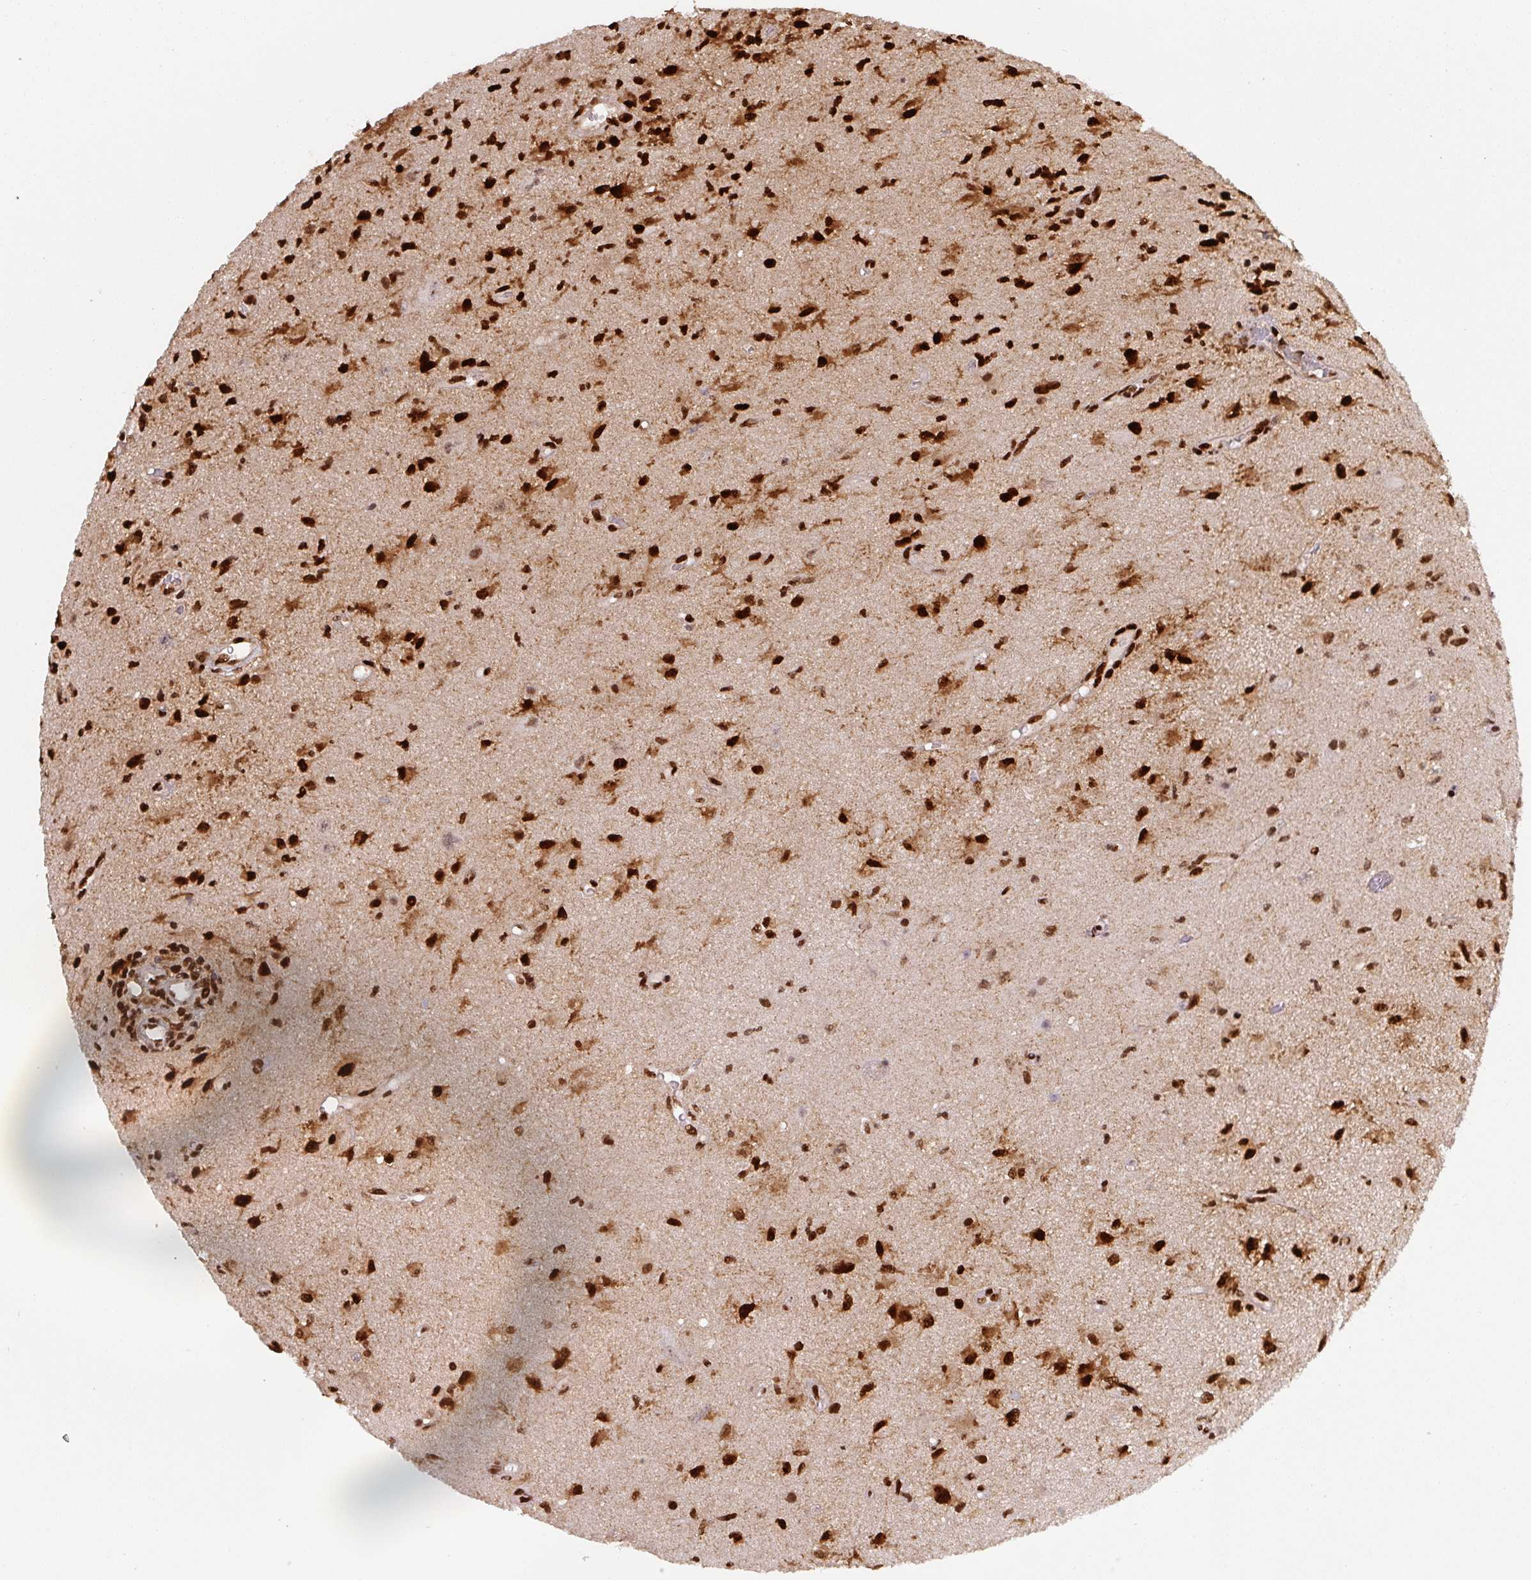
{"staining": {"intensity": "strong", "quantity": ">75%", "location": "nuclear"}, "tissue": "glioma", "cell_type": "Tumor cells", "image_type": "cancer", "snomed": [{"axis": "morphology", "description": "Glioma, malignant, High grade"}, {"axis": "topography", "description": "Brain"}], "caption": "IHC image of neoplastic tissue: glioma stained using immunohistochemistry reveals high levels of strong protein expression localized specifically in the nuclear of tumor cells, appearing as a nuclear brown color.", "gene": "PYDC2", "patient": {"sex": "male", "age": 67}}